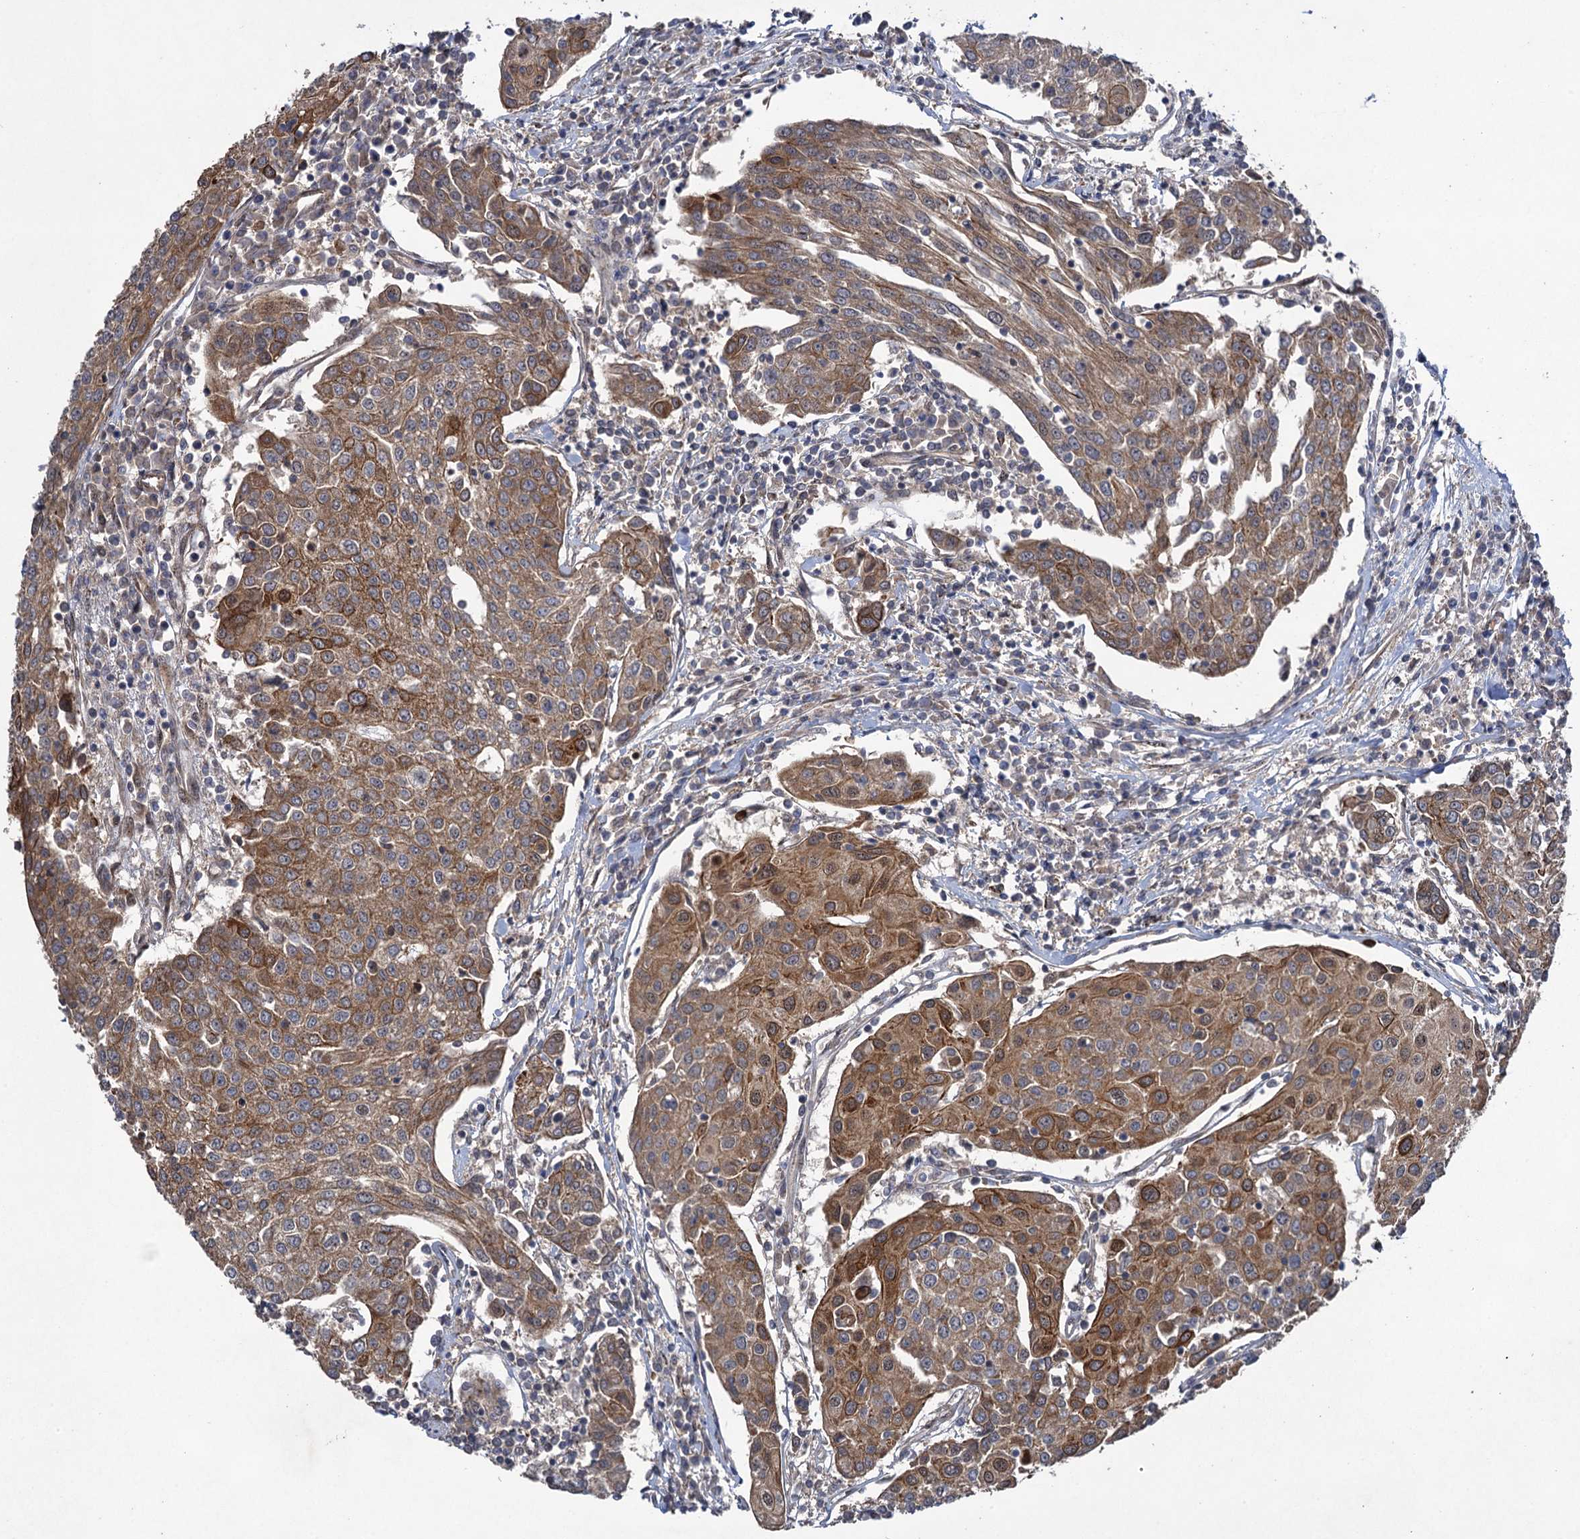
{"staining": {"intensity": "moderate", "quantity": ">75%", "location": "cytoplasmic/membranous"}, "tissue": "urothelial cancer", "cell_type": "Tumor cells", "image_type": "cancer", "snomed": [{"axis": "morphology", "description": "Urothelial carcinoma, High grade"}, {"axis": "topography", "description": "Urinary bladder"}], "caption": "Urothelial cancer stained for a protein reveals moderate cytoplasmic/membranous positivity in tumor cells.", "gene": "HAUS1", "patient": {"sex": "female", "age": 85}}